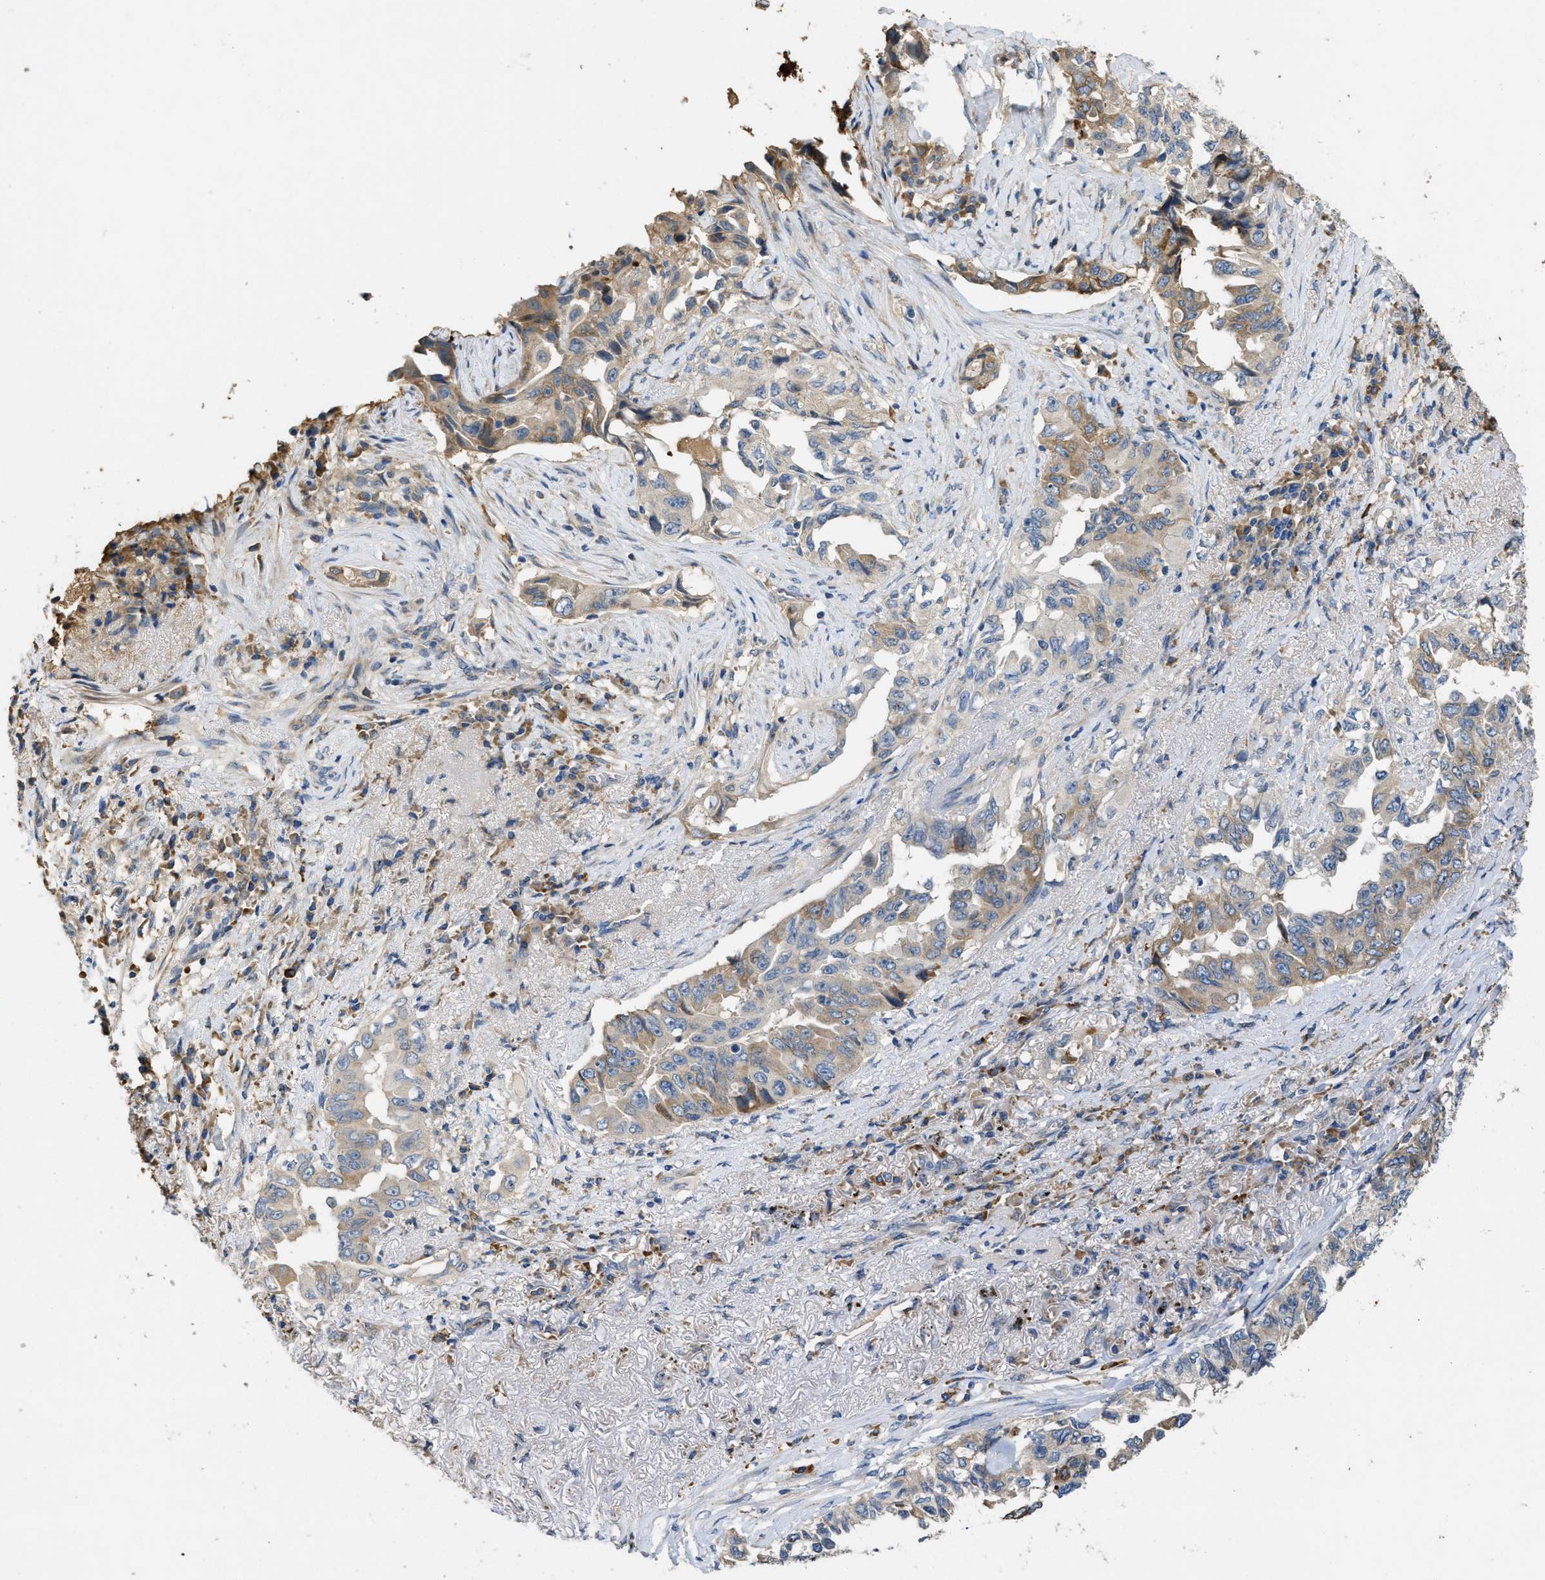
{"staining": {"intensity": "weak", "quantity": "25%-75%", "location": "cytoplasmic/membranous"}, "tissue": "lung cancer", "cell_type": "Tumor cells", "image_type": "cancer", "snomed": [{"axis": "morphology", "description": "Adenocarcinoma, NOS"}, {"axis": "topography", "description": "Lung"}], "caption": "Lung adenocarcinoma stained for a protein shows weak cytoplasmic/membranous positivity in tumor cells. The staining was performed using DAB to visualize the protein expression in brown, while the nuclei were stained in blue with hematoxylin (Magnification: 20x).", "gene": "RIPK2", "patient": {"sex": "female", "age": 51}}